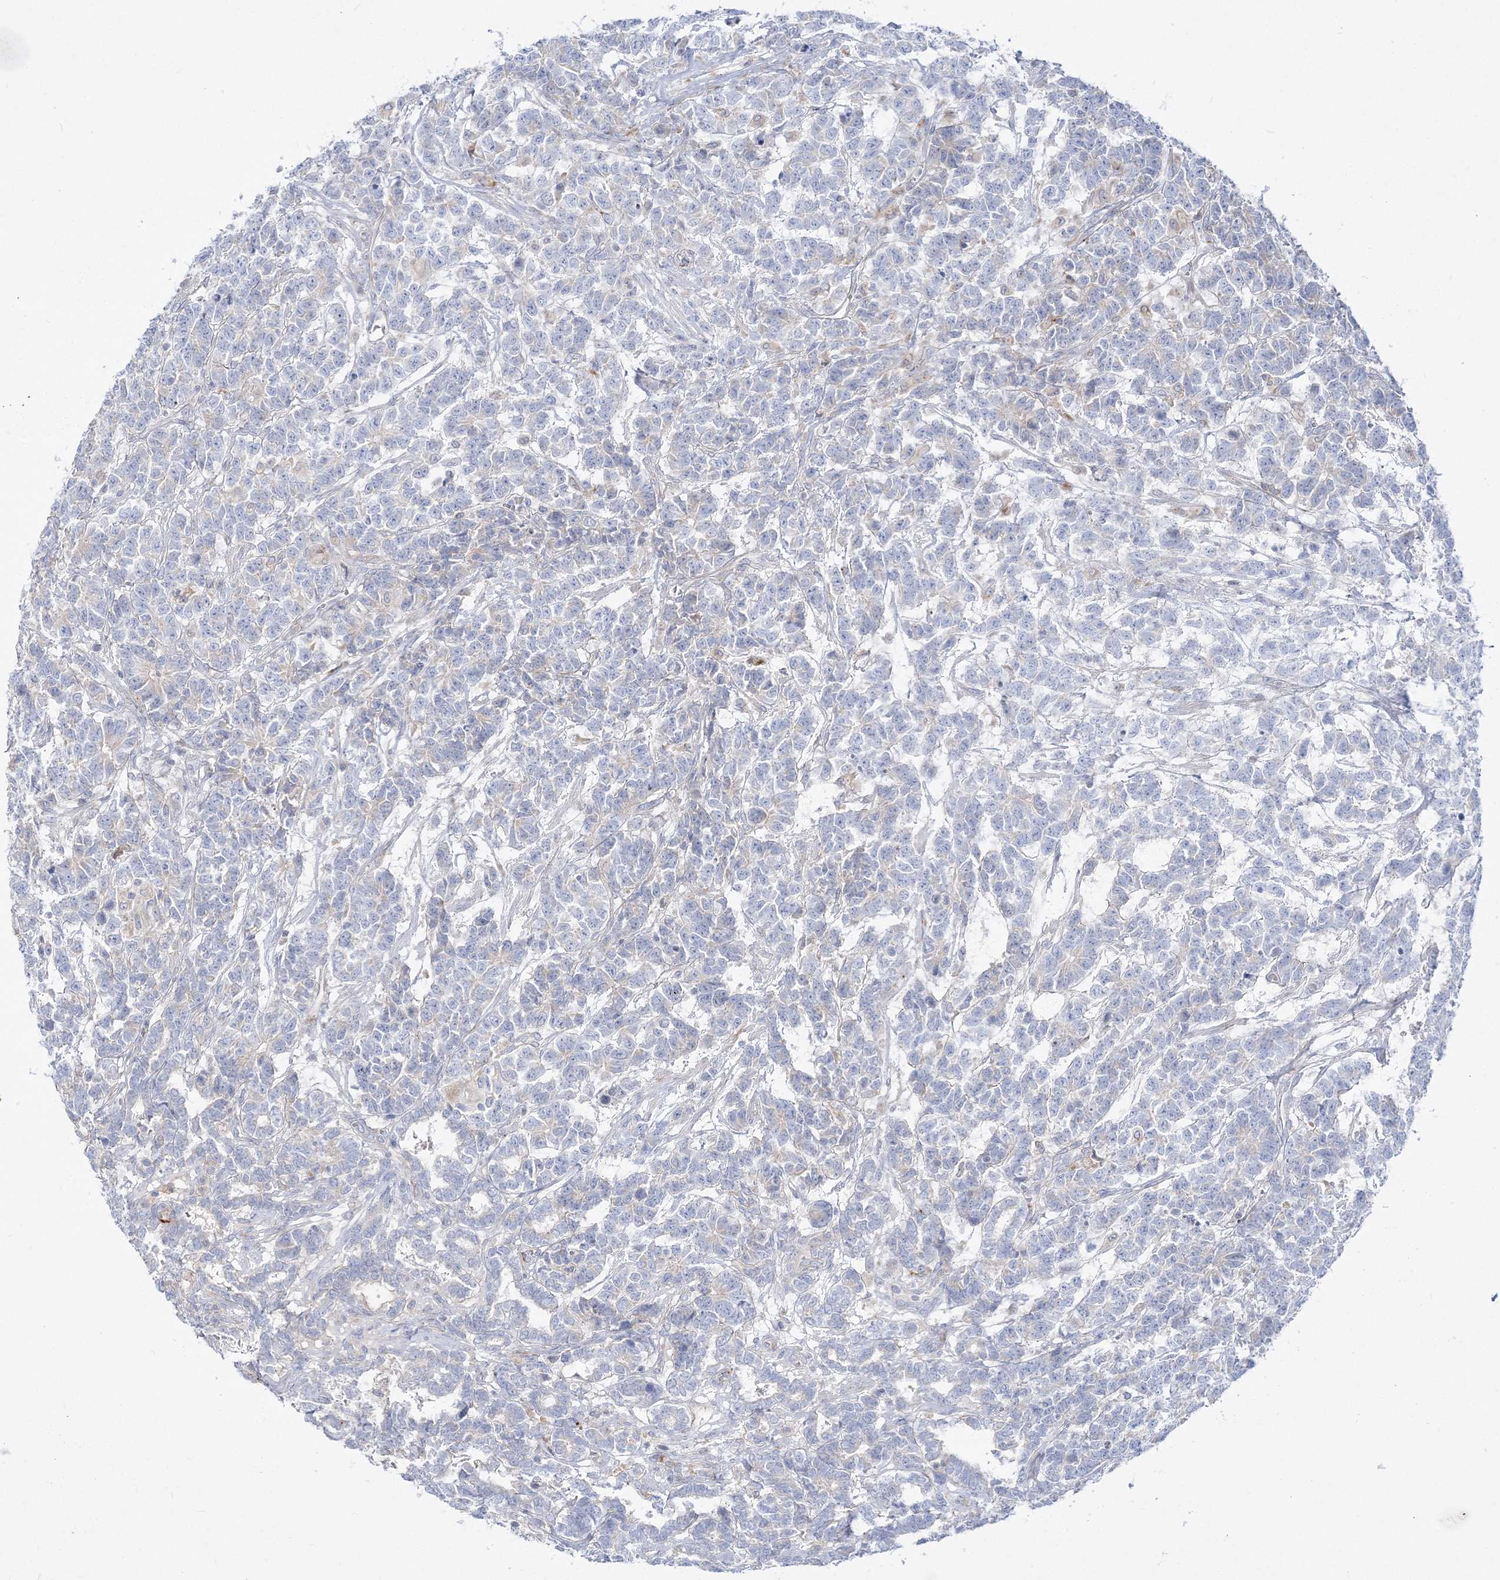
{"staining": {"intensity": "negative", "quantity": "none", "location": "none"}, "tissue": "testis cancer", "cell_type": "Tumor cells", "image_type": "cancer", "snomed": [{"axis": "morphology", "description": "Carcinoma, Embryonal, NOS"}, {"axis": "topography", "description": "Testis"}], "caption": "Immunohistochemical staining of testis cancer shows no significant positivity in tumor cells.", "gene": "GPAT2", "patient": {"sex": "male", "age": 26}}